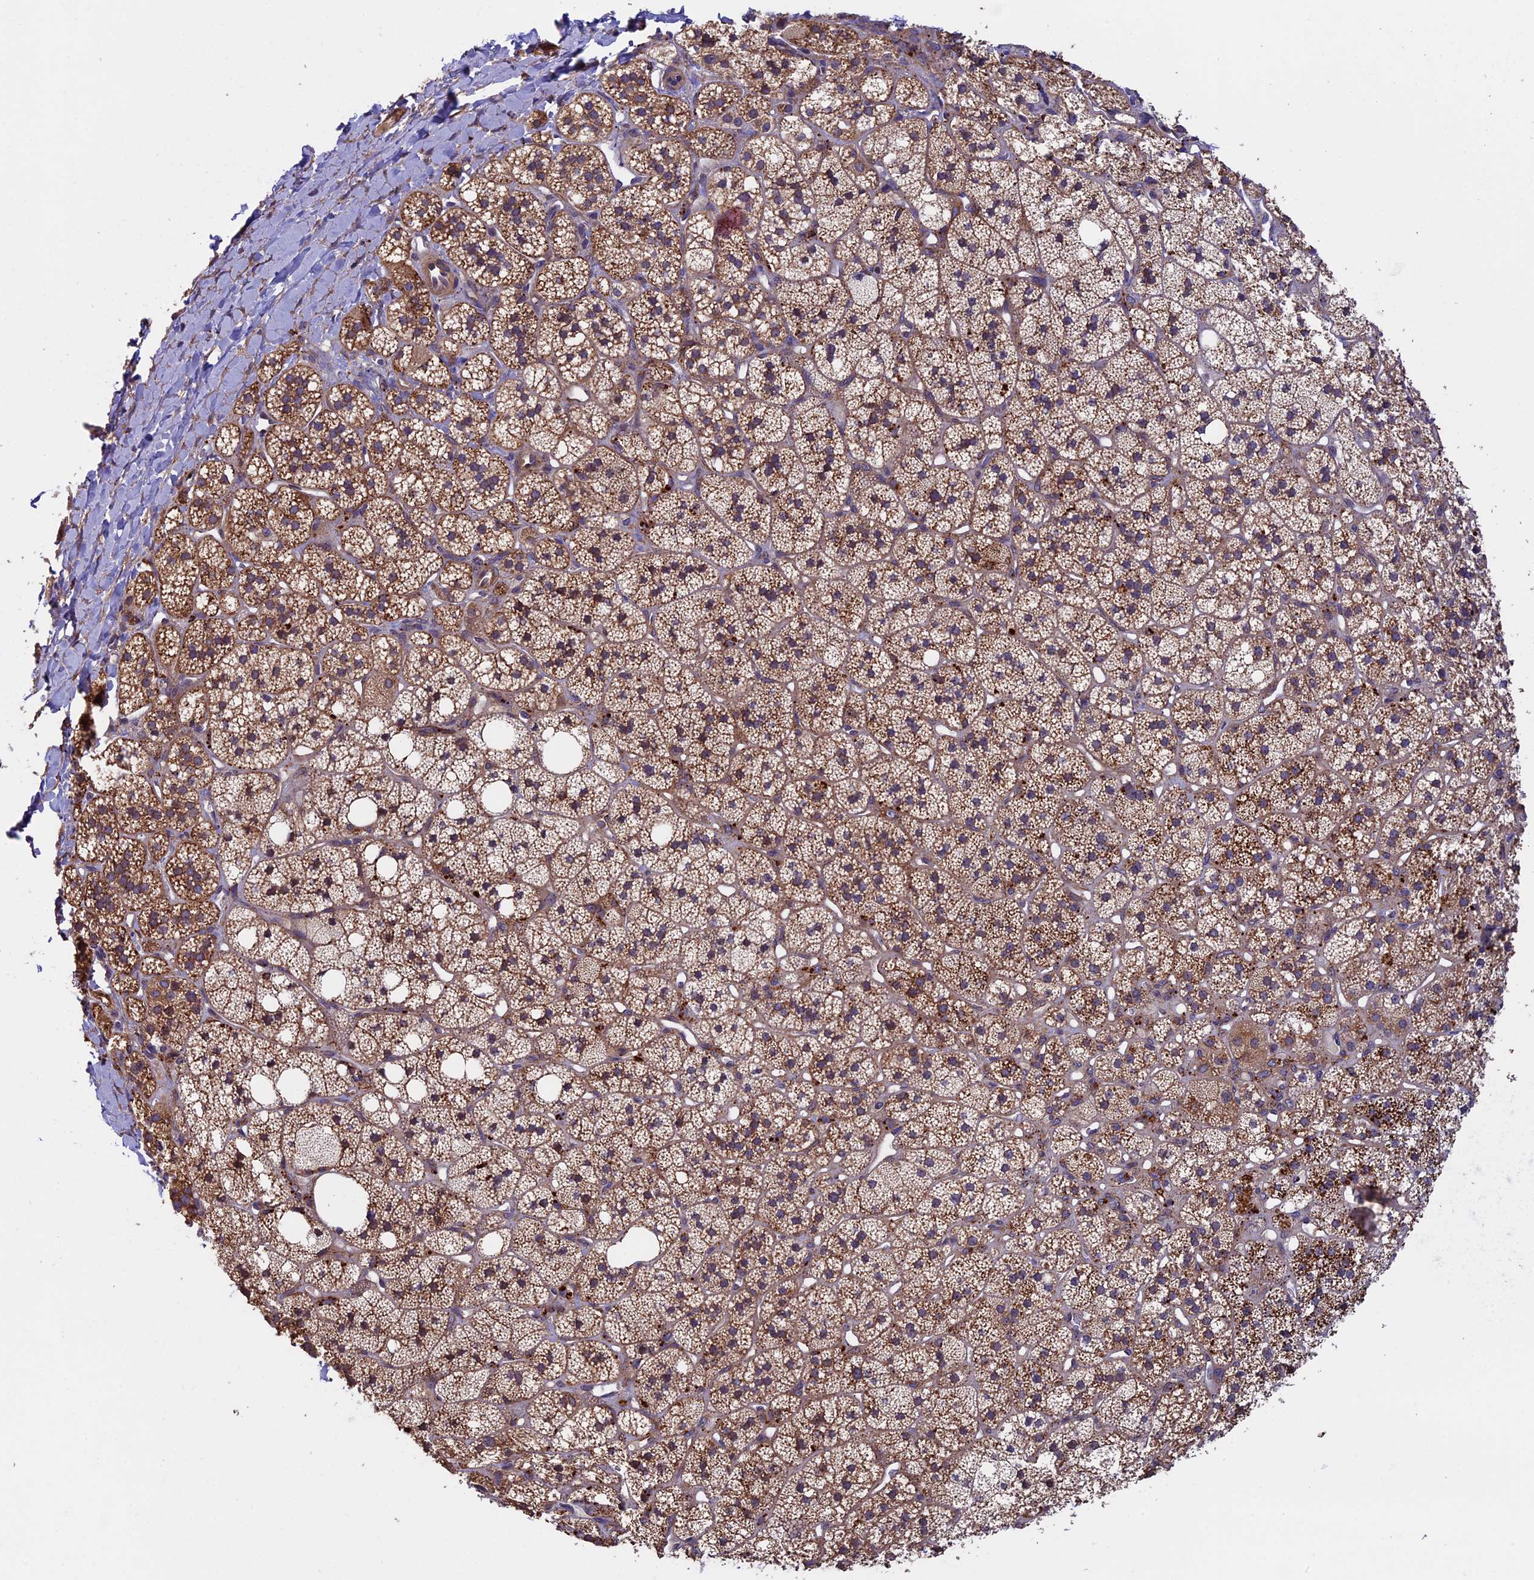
{"staining": {"intensity": "moderate", "quantity": ">75%", "location": "cytoplasmic/membranous"}, "tissue": "adrenal gland", "cell_type": "Glandular cells", "image_type": "normal", "snomed": [{"axis": "morphology", "description": "Normal tissue, NOS"}, {"axis": "topography", "description": "Adrenal gland"}], "caption": "Moderate cytoplasmic/membranous expression for a protein is seen in about >75% of glandular cells of unremarkable adrenal gland using IHC.", "gene": "SLC9A5", "patient": {"sex": "male", "age": 61}}